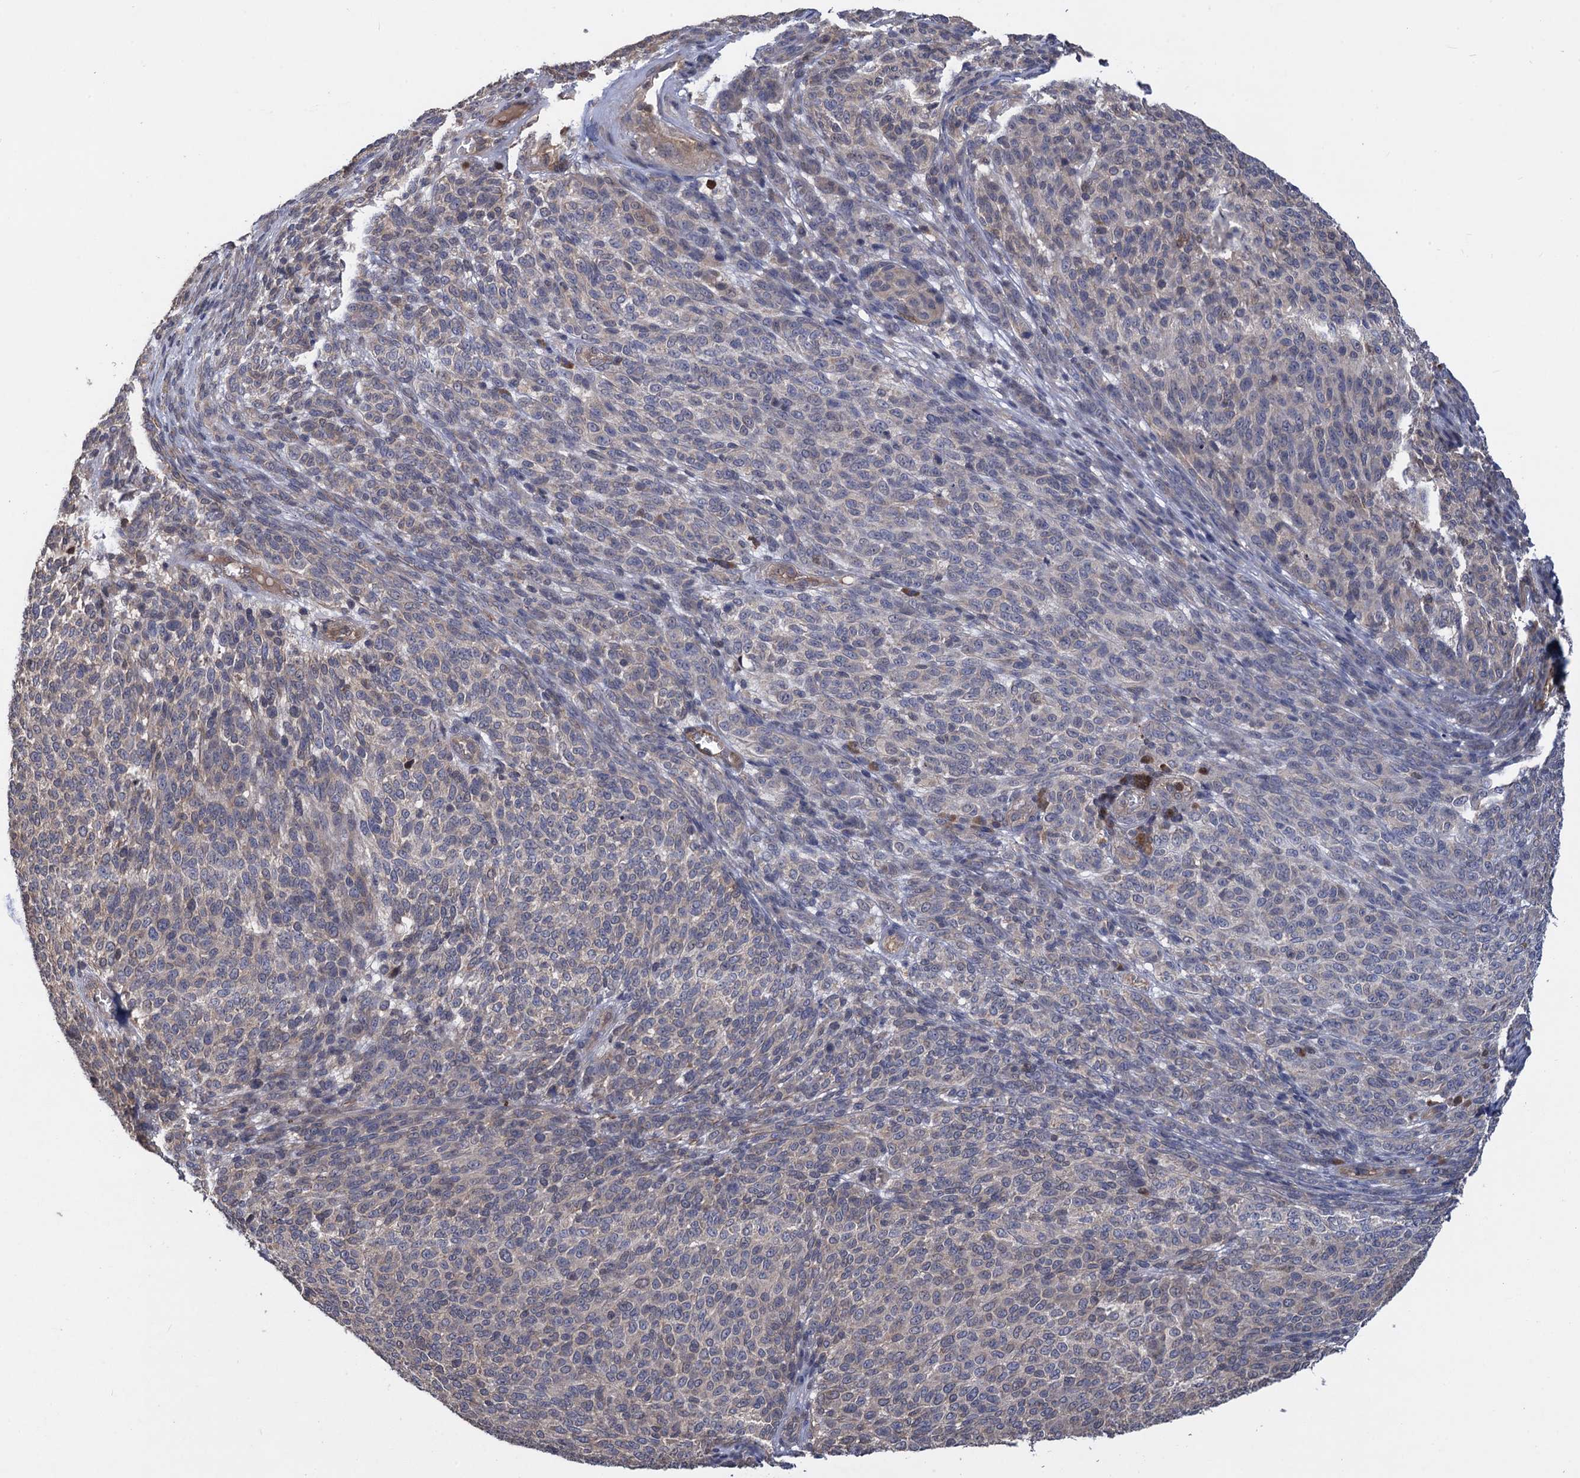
{"staining": {"intensity": "negative", "quantity": "none", "location": "none"}, "tissue": "melanoma", "cell_type": "Tumor cells", "image_type": "cancer", "snomed": [{"axis": "morphology", "description": "Malignant melanoma, NOS"}, {"axis": "topography", "description": "Skin"}], "caption": "IHC micrograph of neoplastic tissue: human malignant melanoma stained with DAB displays no significant protein expression in tumor cells.", "gene": "DGKA", "patient": {"sex": "male", "age": 49}}